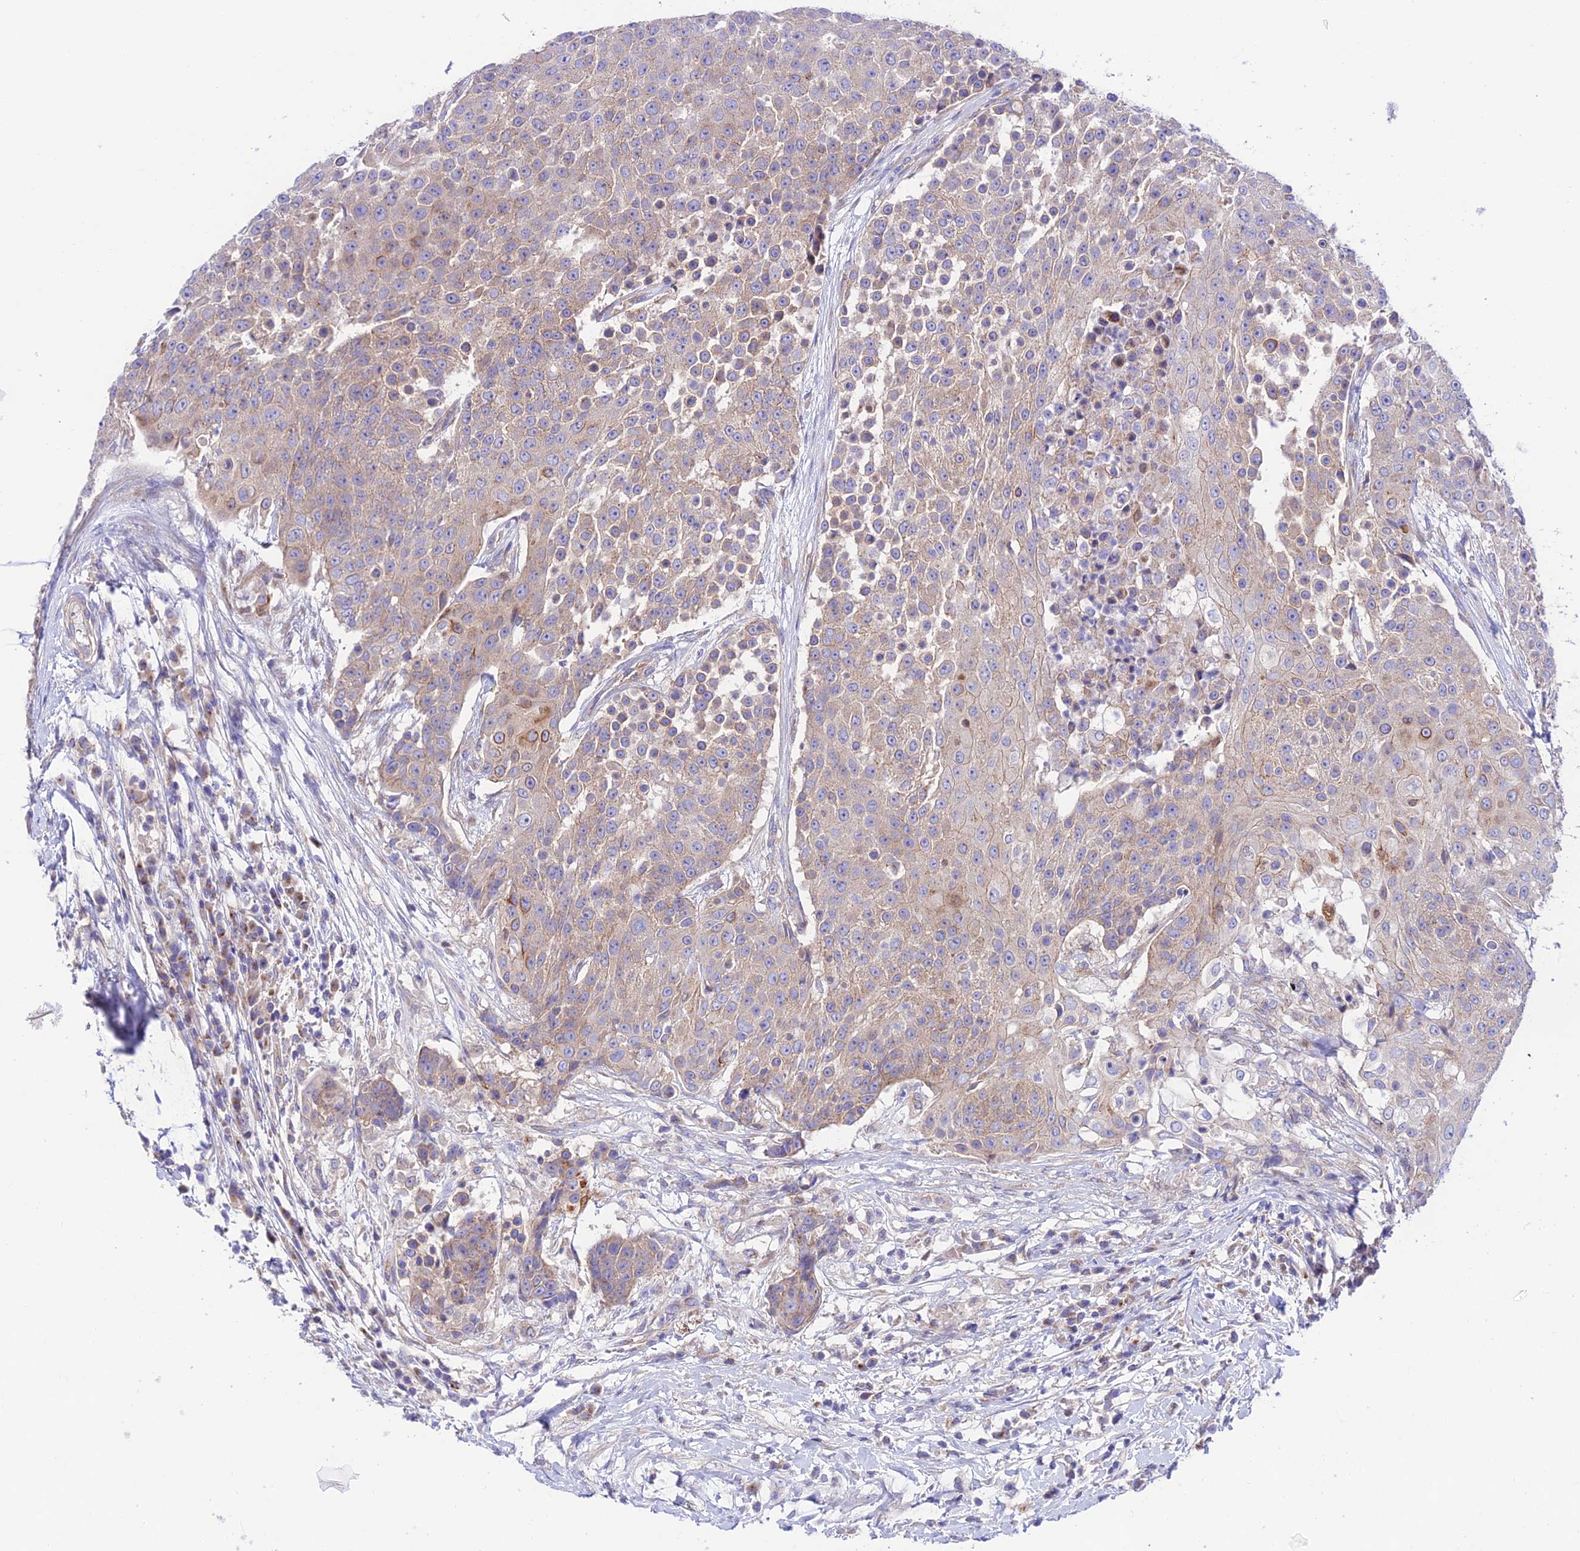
{"staining": {"intensity": "weak", "quantity": "25%-75%", "location": "cytoplasmic/membranous"}, "tissue": "urothelial cancer", "cell_type": "Tumor cells", "image_type": "cancer", "snomed": [{"axis": "morphology", "description": "Urothelial carcinoma, High grade"}, {"axis": "topography", "description": "Urinary bladder"}], "caption": "High-grade urothelial carcinoma stained for a protein demonstrates weak cytoplasmic/membranous positivity in tumor cells. Nuclei are stained in blue.", "gene": "LACTB2", "patient": {"sex": "female", "age": 63}}